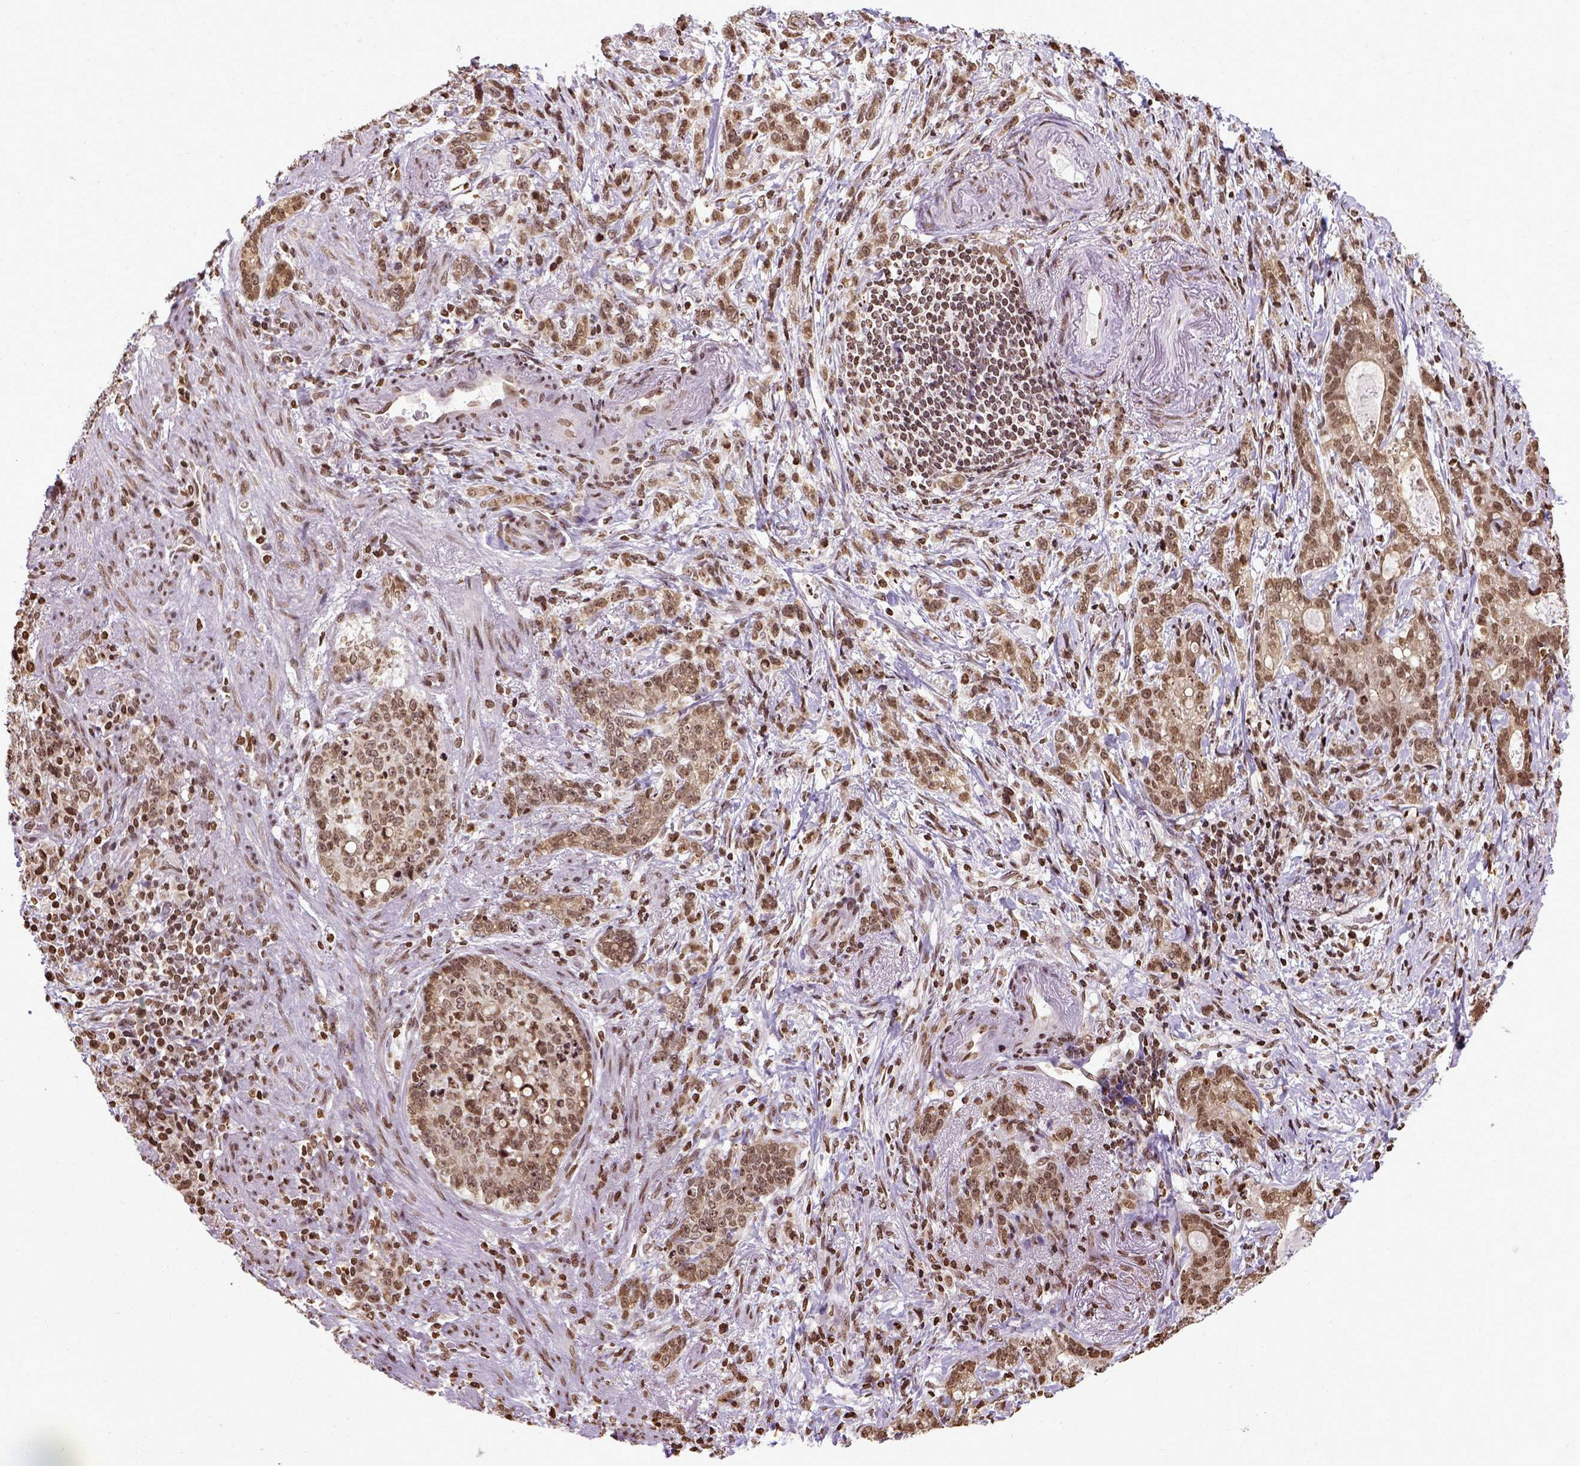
{"staining": {"intensity": "moderate", "quantity": ">75%", "location": "nuclear"}, "tissue": "stomach cancer", "cell_type": "Tumor cells", "image_type": "cancer", "snomed": [{"axis": "morphology", "description": "Adenocarcinoma, NOS"}, {"axis": "topography", "description": "Stomach, lower"}], "caption": "The histopathology image shows immunohistochemical staining of stomach cancer (adenocarcinoma). There is moderate nuclear expression is seen in approximately >75% of tumor cells. The staining is performed using DAB (3,3'-diaminobenzidine) brown chromogen to label protein expression. The nuclei are counter-stained blue using hematoxylin.", "gene": "ZNF75D", "patient": {"sex": "male", "age": 88}}